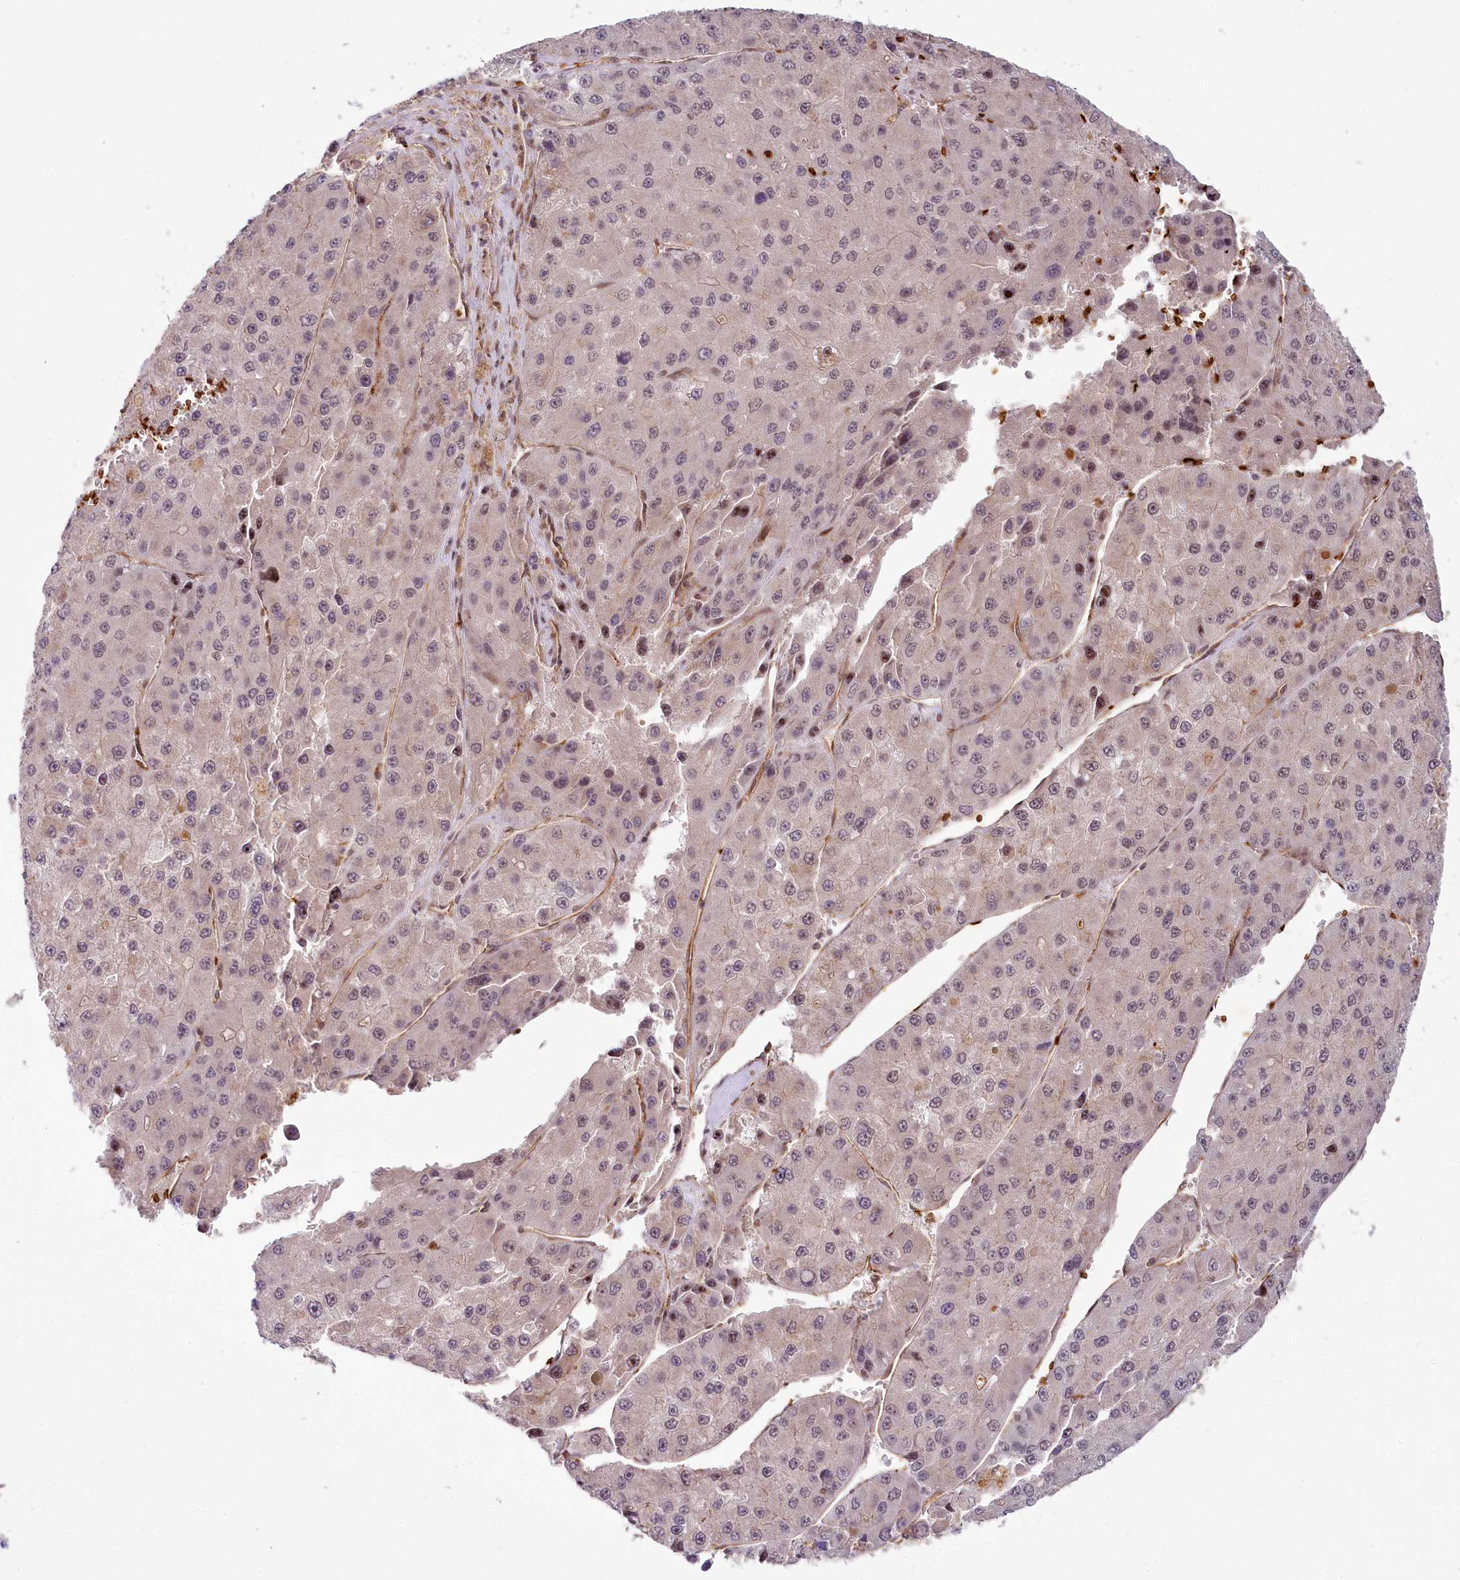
{"staining": {"intensity": "weak", "quantity": "25%-75%", "location": "nuclear"}, "tissue": "liver cancer", "cell_type": "Tumor cells", "image_type": "cancer", "snomed": [{"axis": "morphology", "description": "Carcinoma, Hepatocellular, NOS"}, {"axis": "topography", "description": "Liver"}], "caption": "Protein analysis of hepatocellular carcinoma (liver) tissue demonstrates weak nuclear staining in about 25%-75% of tumor cells.", "gene": "ALKBH8", "patient": {"sex": "female", "age": 73}}